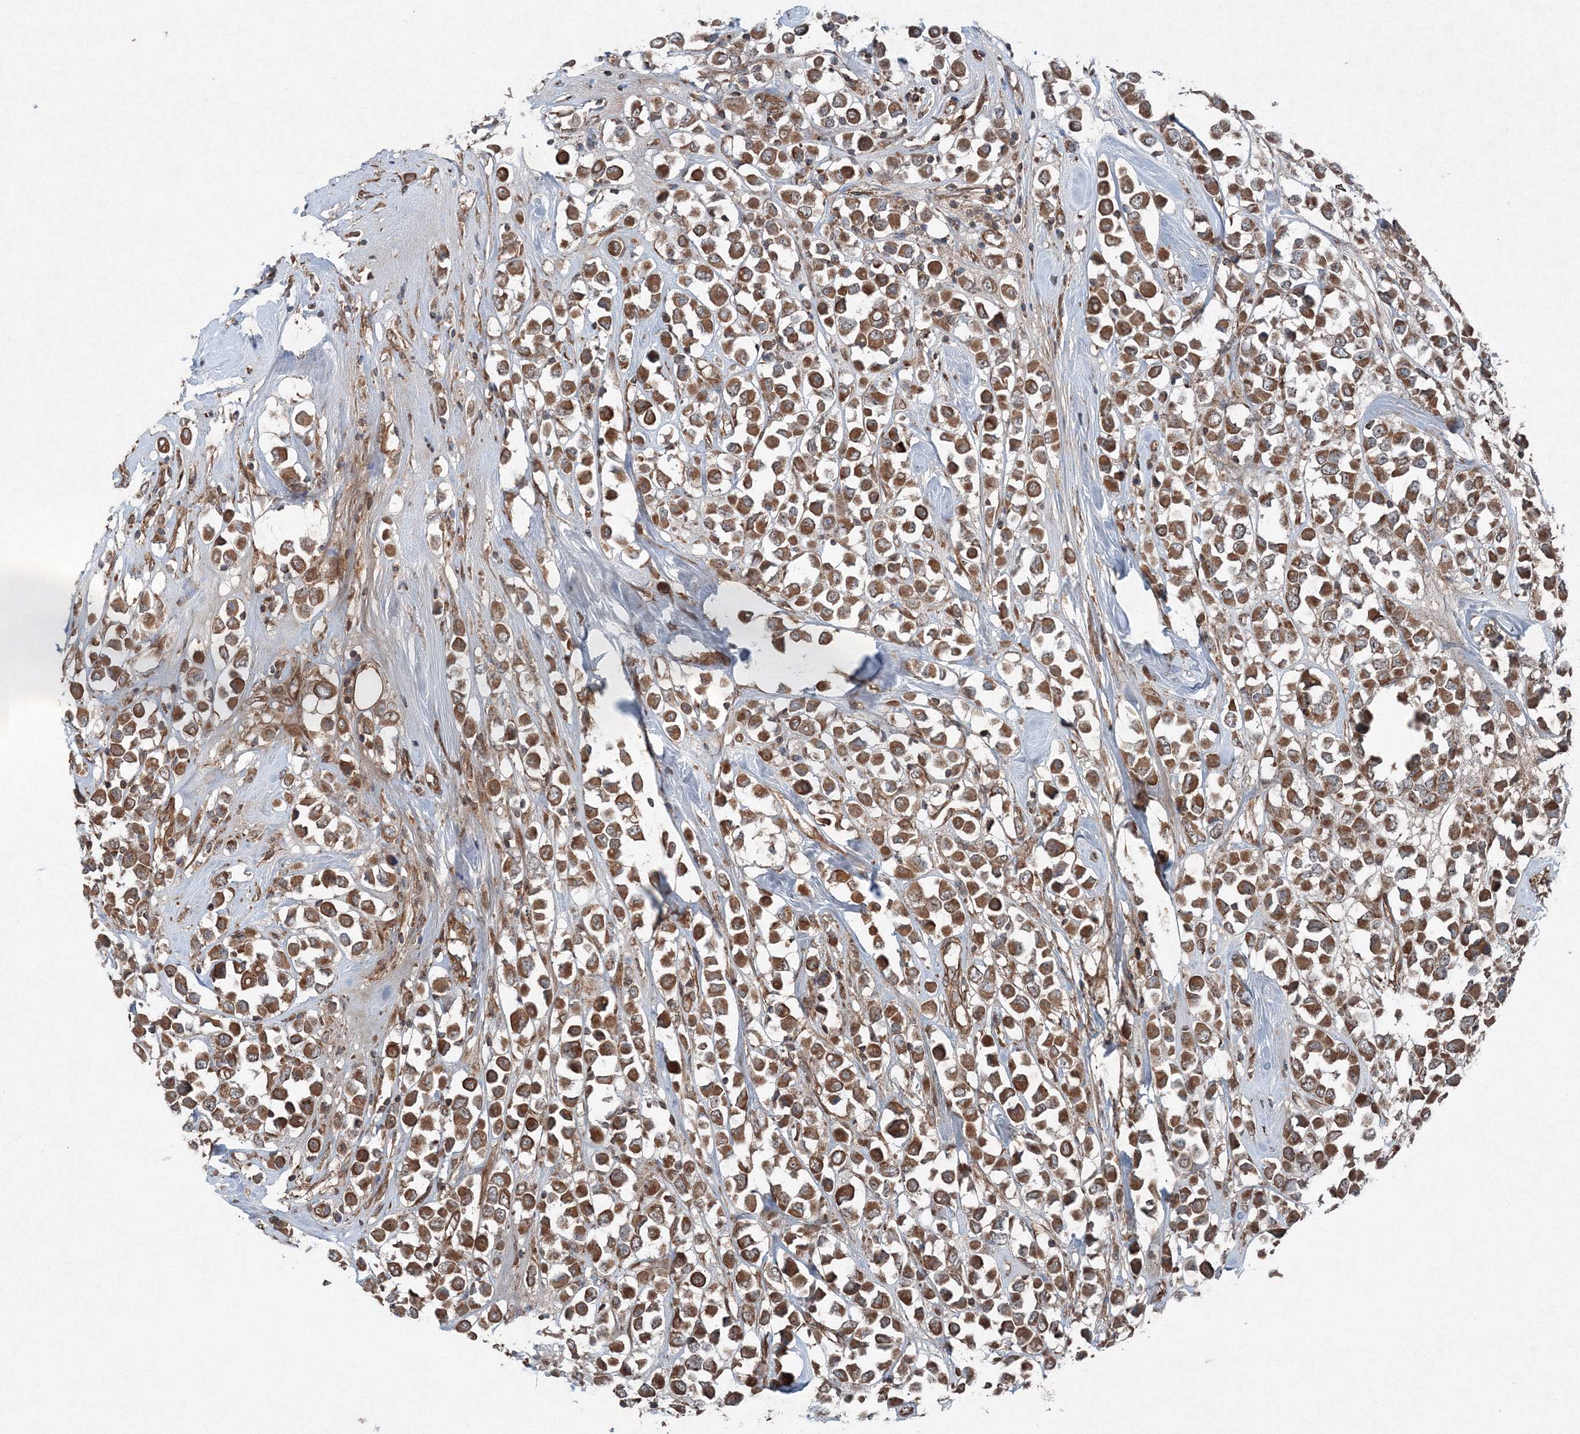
{"staining": {"intensity": "moderate", "quantity": ">75%", "location": "cytoplasmic/membranous"}, "tissue": "breast cancer", "cell_type": "Tumor cells", "image_type": "cancer", "snomed": [{"axis": "morphology", "description": "Duct carcinoma"}, {"axis": "topography", "description": "Breast"}], "caption": "The image displays immunohistochemical staining of breast cancer. There is moderate cytoplasmic/membranous staining is appreciated in about >75% of tumor cells. (Brightfield microscopy of DAB IHC at high magnification).", "gene": "COPS7B", "patient": {"sex": "female", "age": 61}}